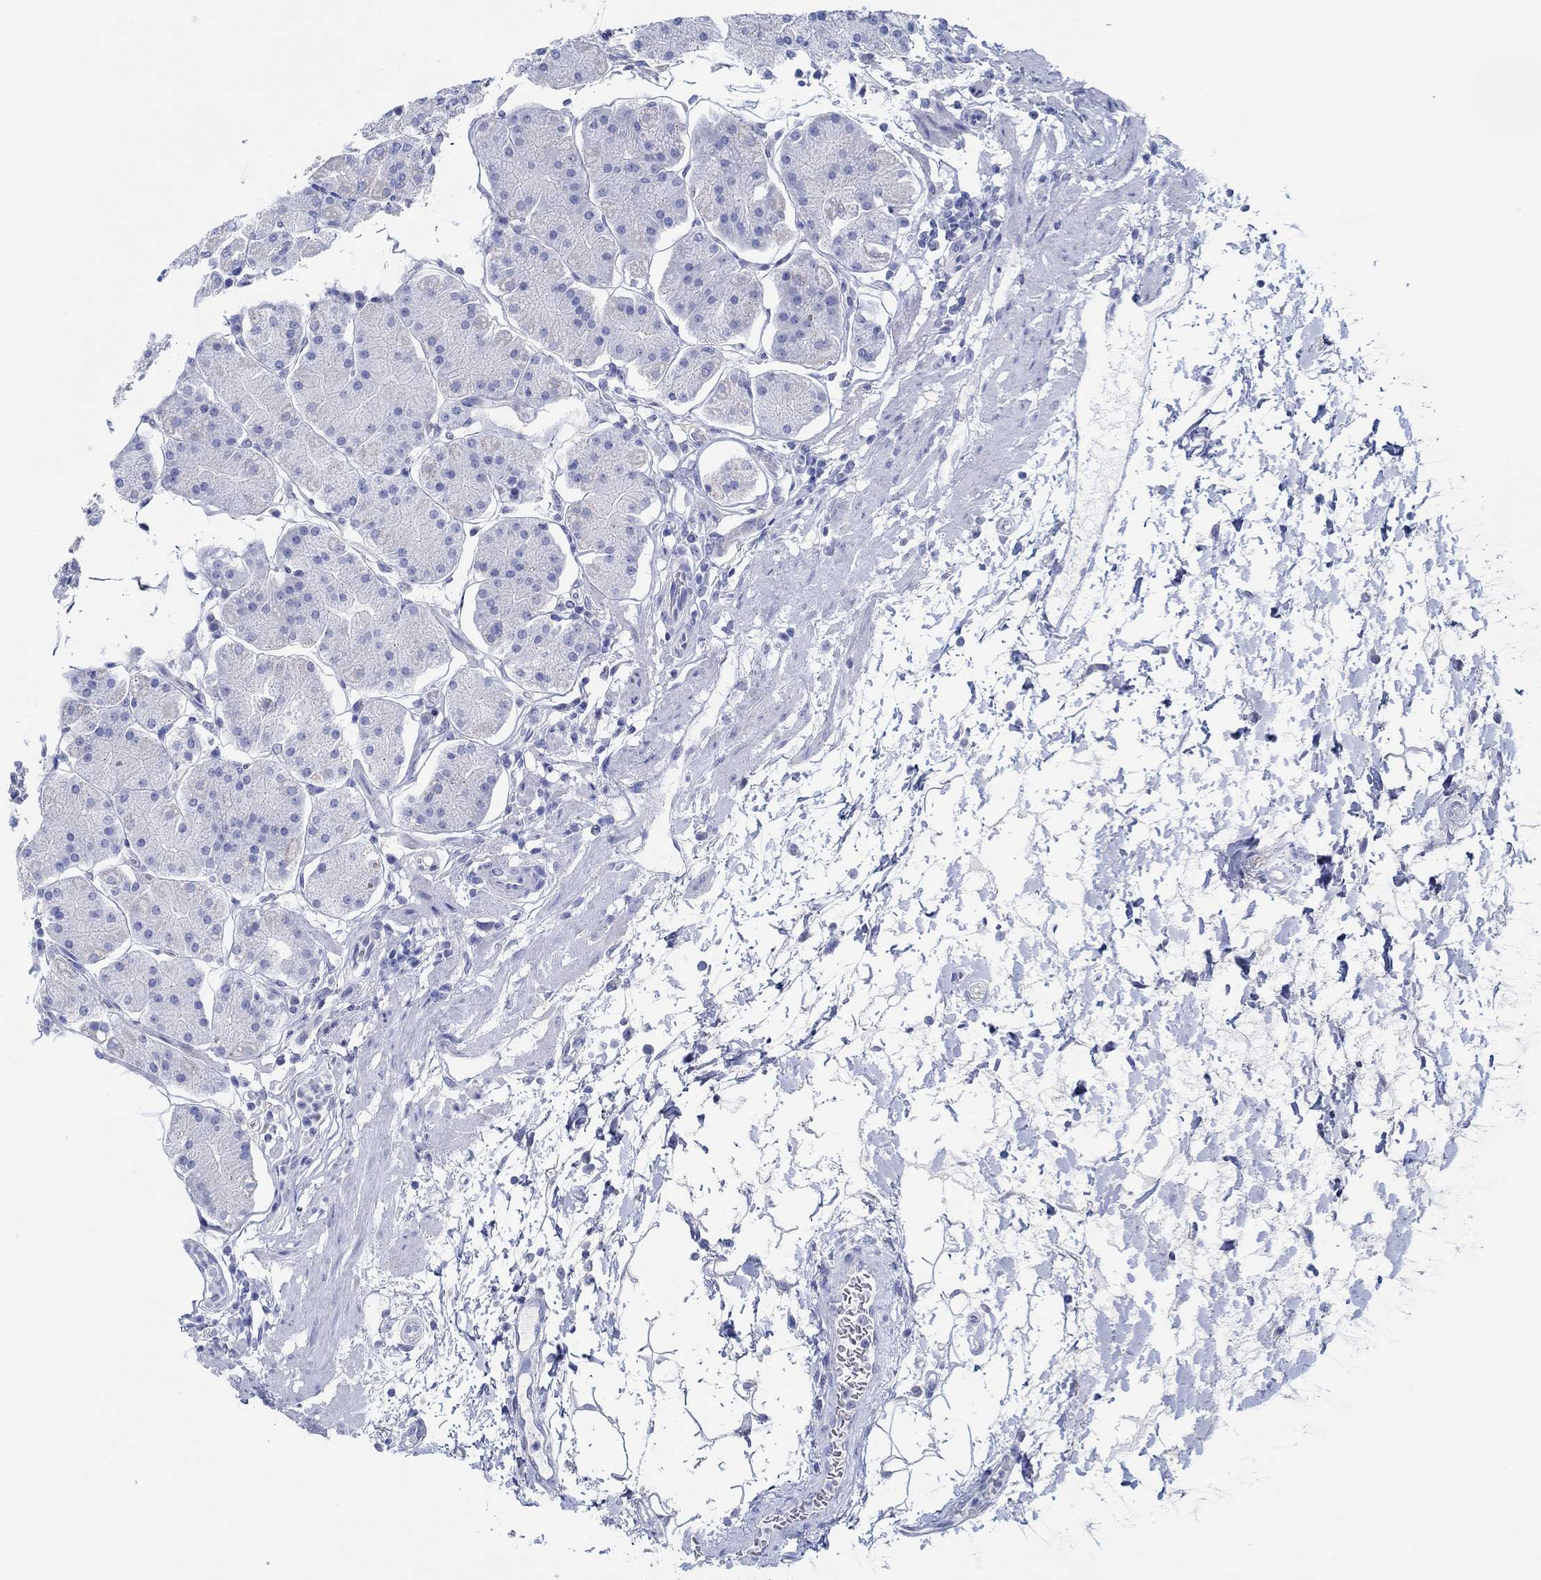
{"staining": {"intensity": "negative", "quantity": "none", "location": "none"}, "tissue": "stomach", "cell_type": "Glandular cells", "image_type": "normal", "snomed": [{"axis": "morphology", "description": "Normal tissue, NOS"}, {"axis": "topography", "description": "Stomach"}], "caption": "The histopathology image reveals no significant positivity in glandular cells of stomach.", "gene": "IGFBP6", "patient": {"sex": "male", "age": 54}}